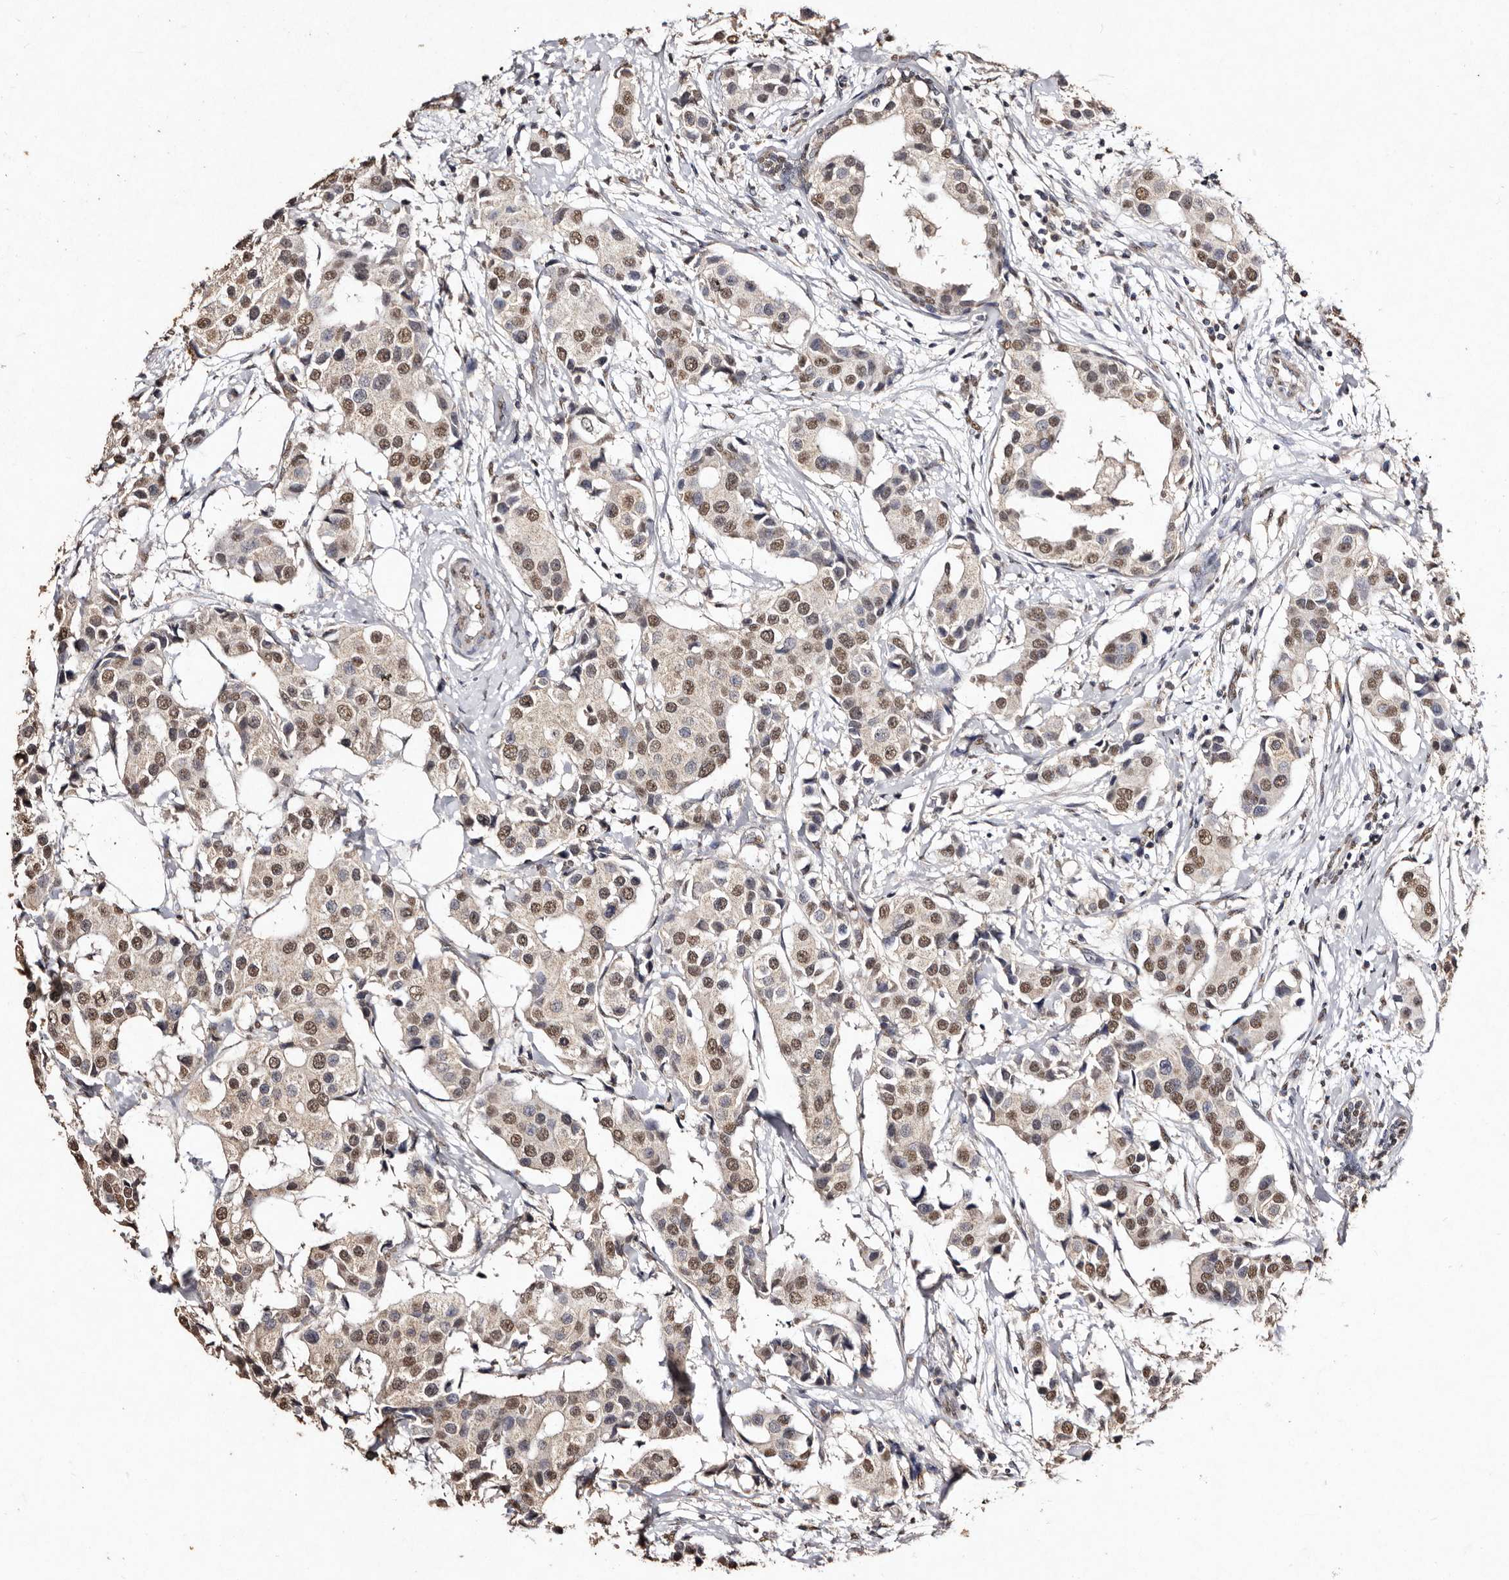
{"staining": {"intensity": "moderate", "quantity": ">75%", "location": "nuclear"}, "tissue": "breast cancer", "cell_type": "Tumor cells", "image_type": "cancer", "snomed": [{"axis": "morphology", "description": "Normal tissue, NOS"}, {"axis": "morphology", "description": "Duct carcinoma"}, {"axis": "topography", "description": "Breast"}], "caption": "Brown immunohistochemical staining in infiltrating ductal carcinoma (breast) reveals moderate nuclear expression in approximately >75% of tumor cells.", "gene": "ERBB4", "patient": {"sex": "female", "age": 39}}